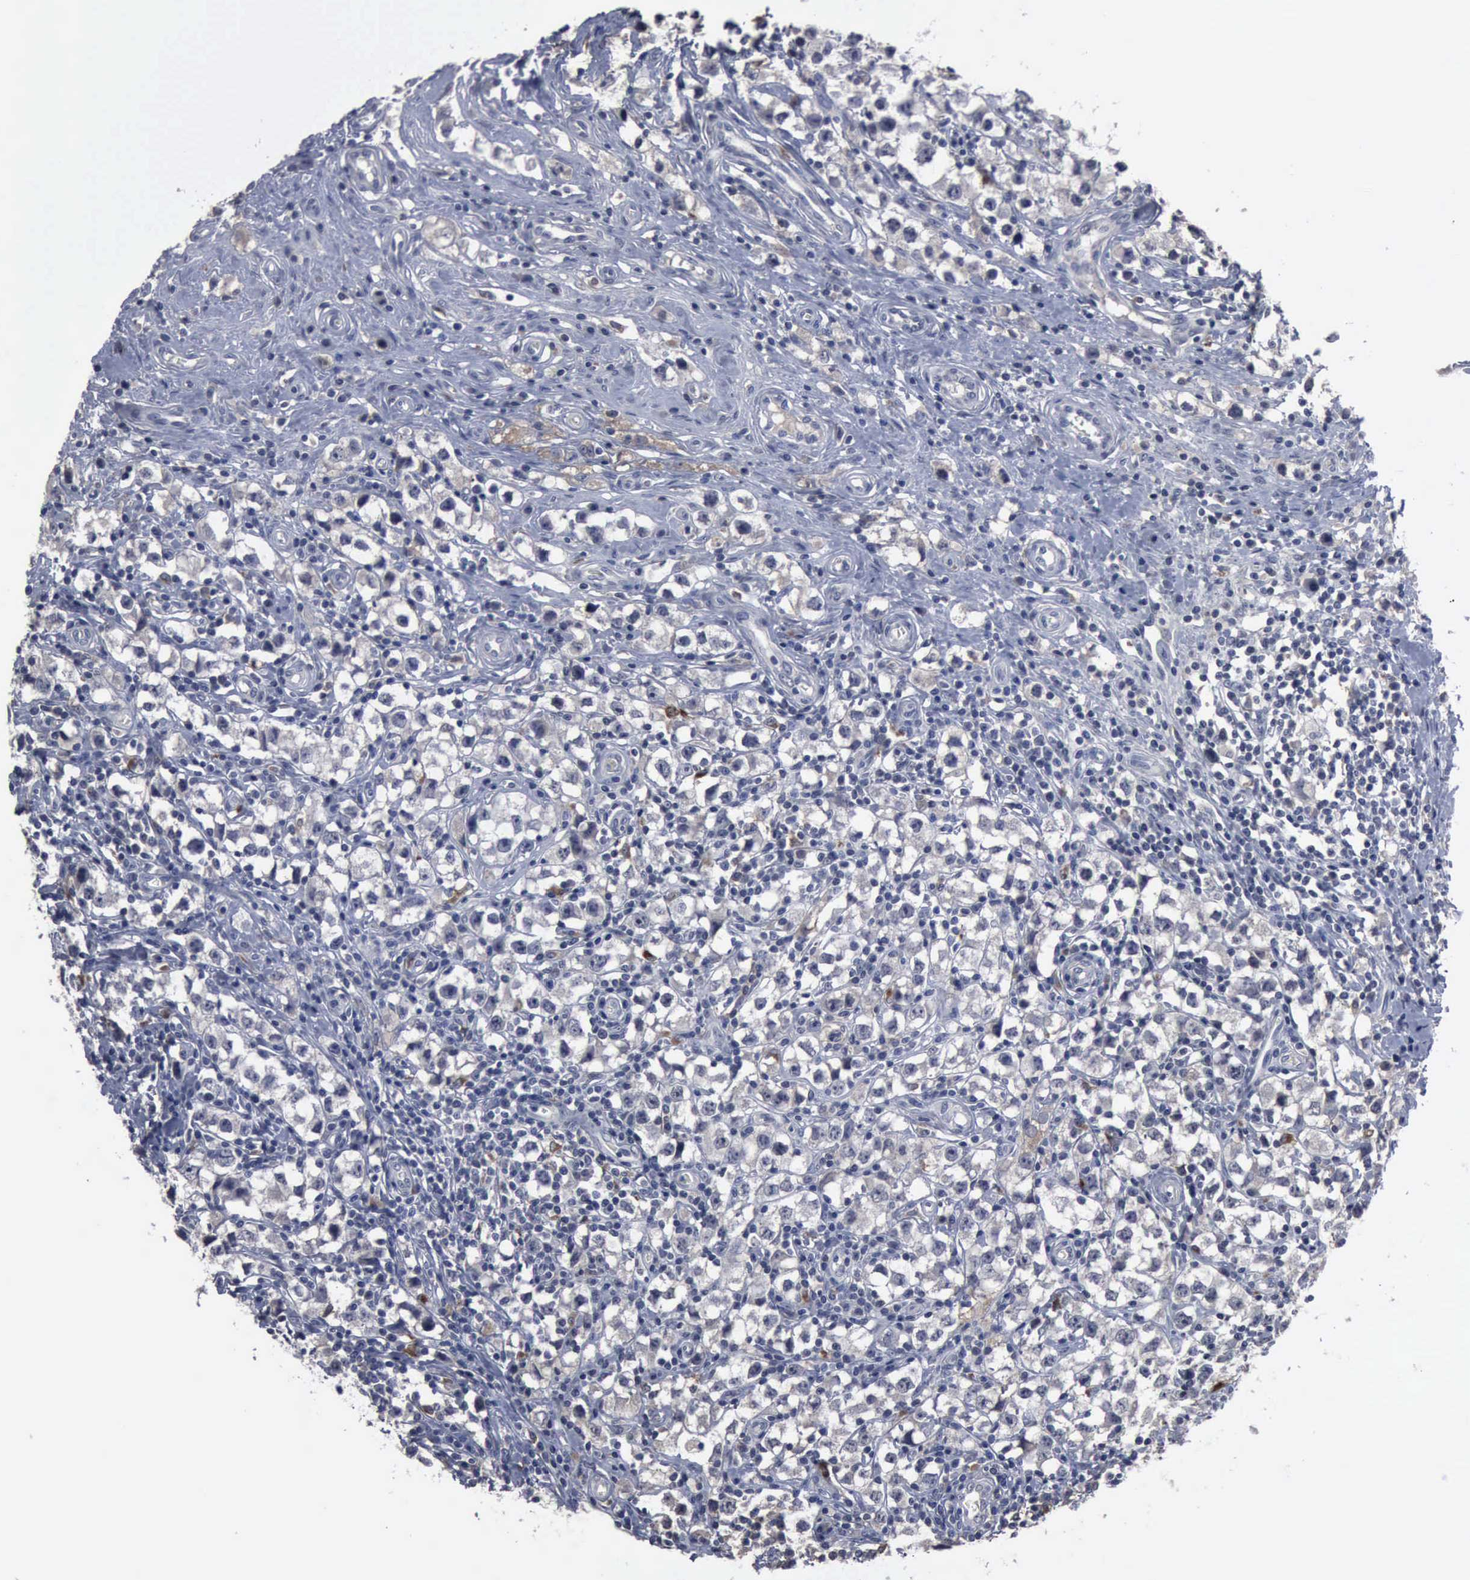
{"staining": {"intensity": "weak", "quantity": "<25%", "location": "cytoplasmic/membranous"}, "tissue": "testis cancer", "cell_type": "Tumor cells", "image_type": "cancer", "snomed": [{"axis": "morphology", "description": "Seminoma, NOS"}, {"axis": "topography", "description": "Testis"}], "caption": "A histopathology image of human testis seminoma is negative for staining in tumor cells.", "gene": "MYO18B", "patient": {"sex": "male", "age": 35}}